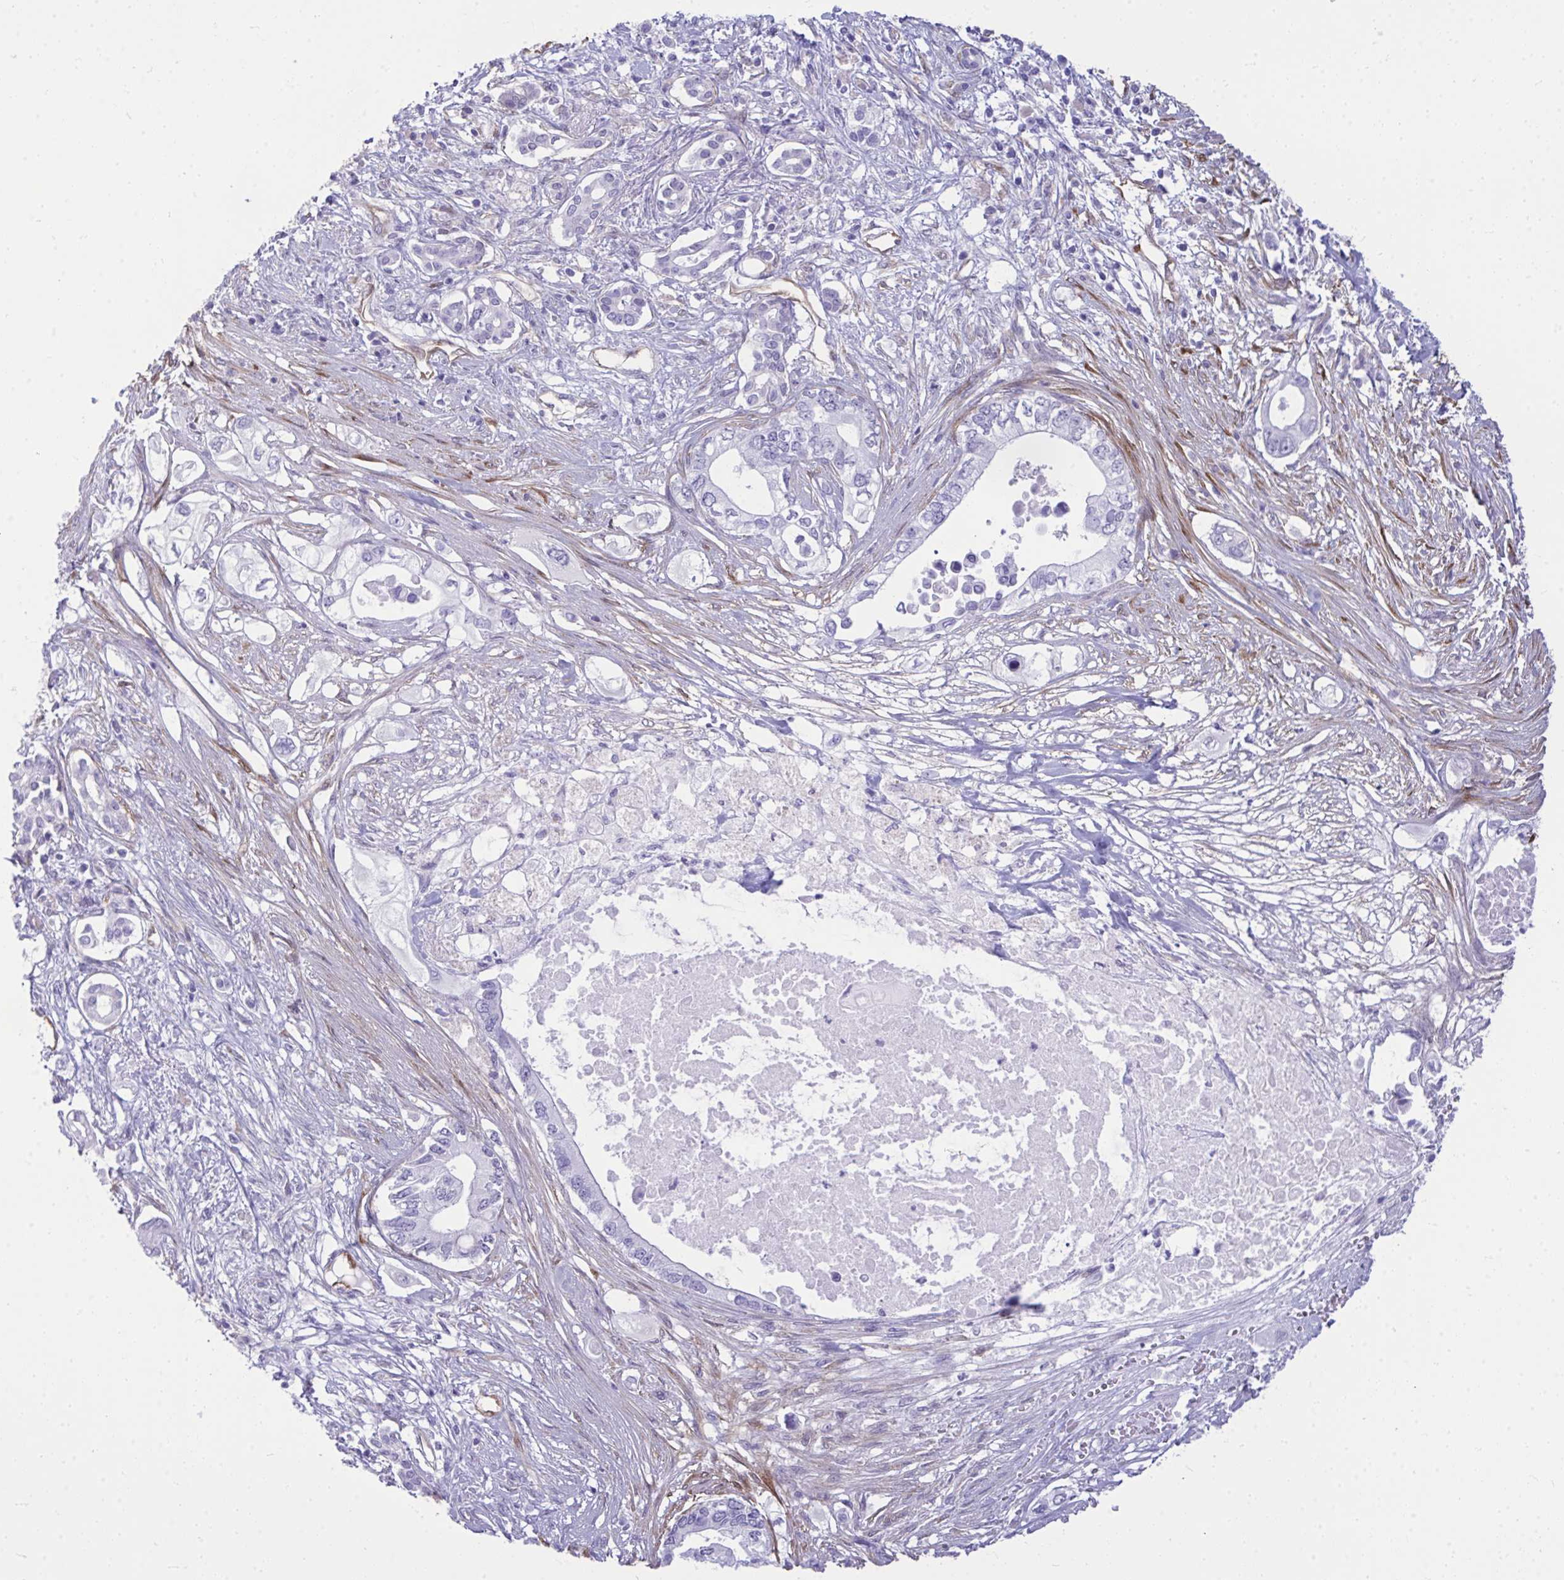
{"staining": {"intensity": "negative", "quantity": "none", "location": "none"}, "tissue": "pancreatic cancer", "cell_type": "Tumor cells", "image_type": "cancer", "snomed": [{"axis": "morphology", "description": "Adenocarcinoma, NOS"}, {"axis": "topography", "description": "Pancreas"}], "caption": "This is an immunohistochemistry image of human adenocarcinoma (pancreatic). There is no expression in tumor cells.", "gene": "LIMS2", "patient": {"sex": "female", "age": 63}}